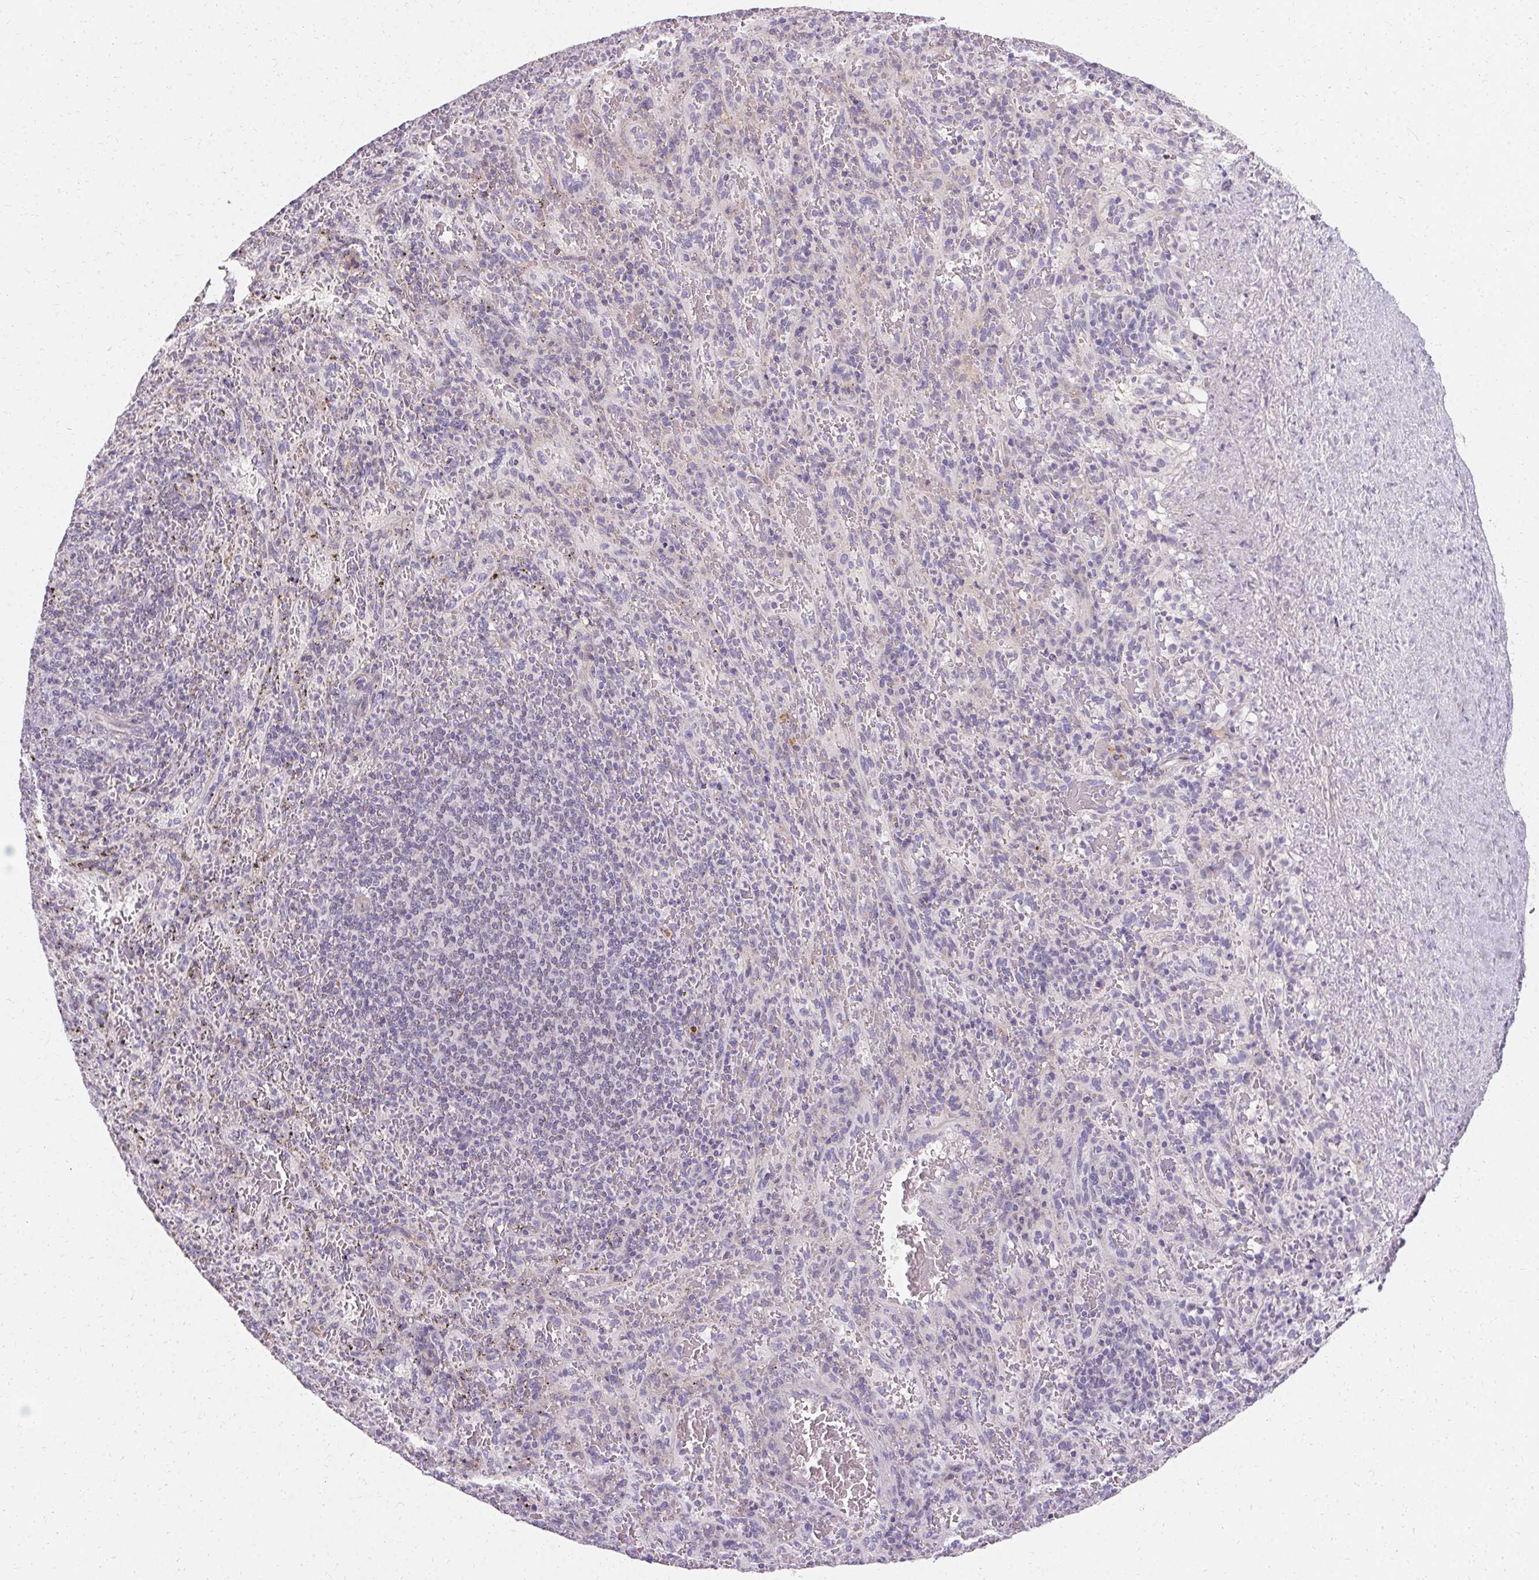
{"staining": {"intensity": "negative", "quantity": "none", "location": "none"}, "tissue": "spleen", "cell_type": "Cells in red pulp", "image_type": "normal", "snomed": [{"axis": "morphology", "description": "Normal tissue, NOS"}, {"axis": "topography", "description": "Spleen"}], "caption": "The histopathology image displays no staining of cells in red pulp in unremarkable spleen.", "gene": "TRIP13", "patient": {"sex": "male", "age": 57}}